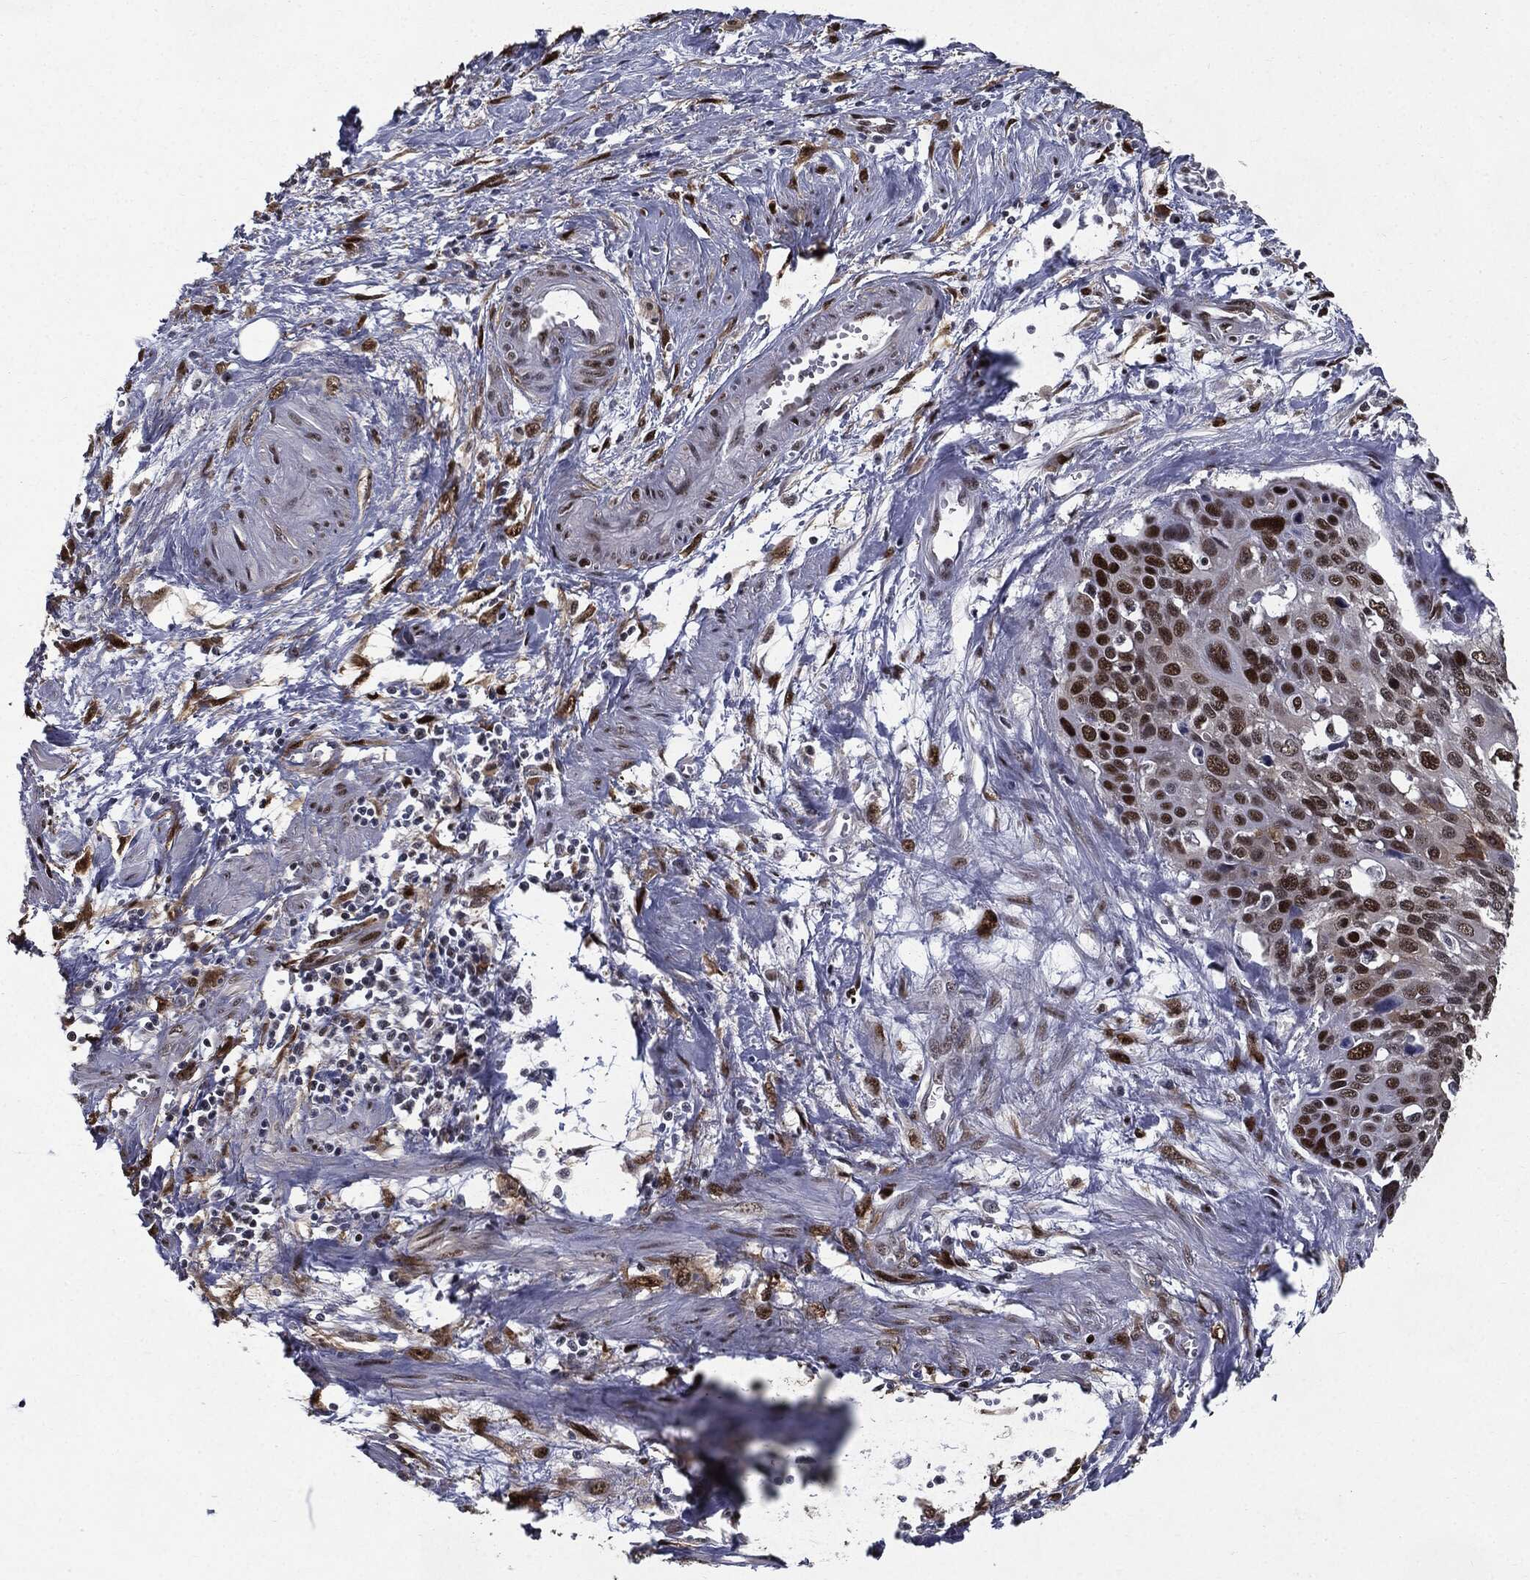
{"staining": {"intensity": "strong", "quantity": "25%-75%", "location": "nuclear"}, "tissue": "cervical cancer", "cell_type": "Tumor cells", "image_type": "cancer", "snomed": [{"axis": "morphology", "description": "Squamous cell carcinoma, NOS"}, {"axis": "topography", "description": "Cervix"}], "caption": "Cervical cancer (squamous cell carcinoma) tissue shows strong nuclear staining in about 25%-75% of tumor cells, visualized by immunohistochemistry.", "gene": "JUN", "patient": {"sex": "female", "age": 58}}